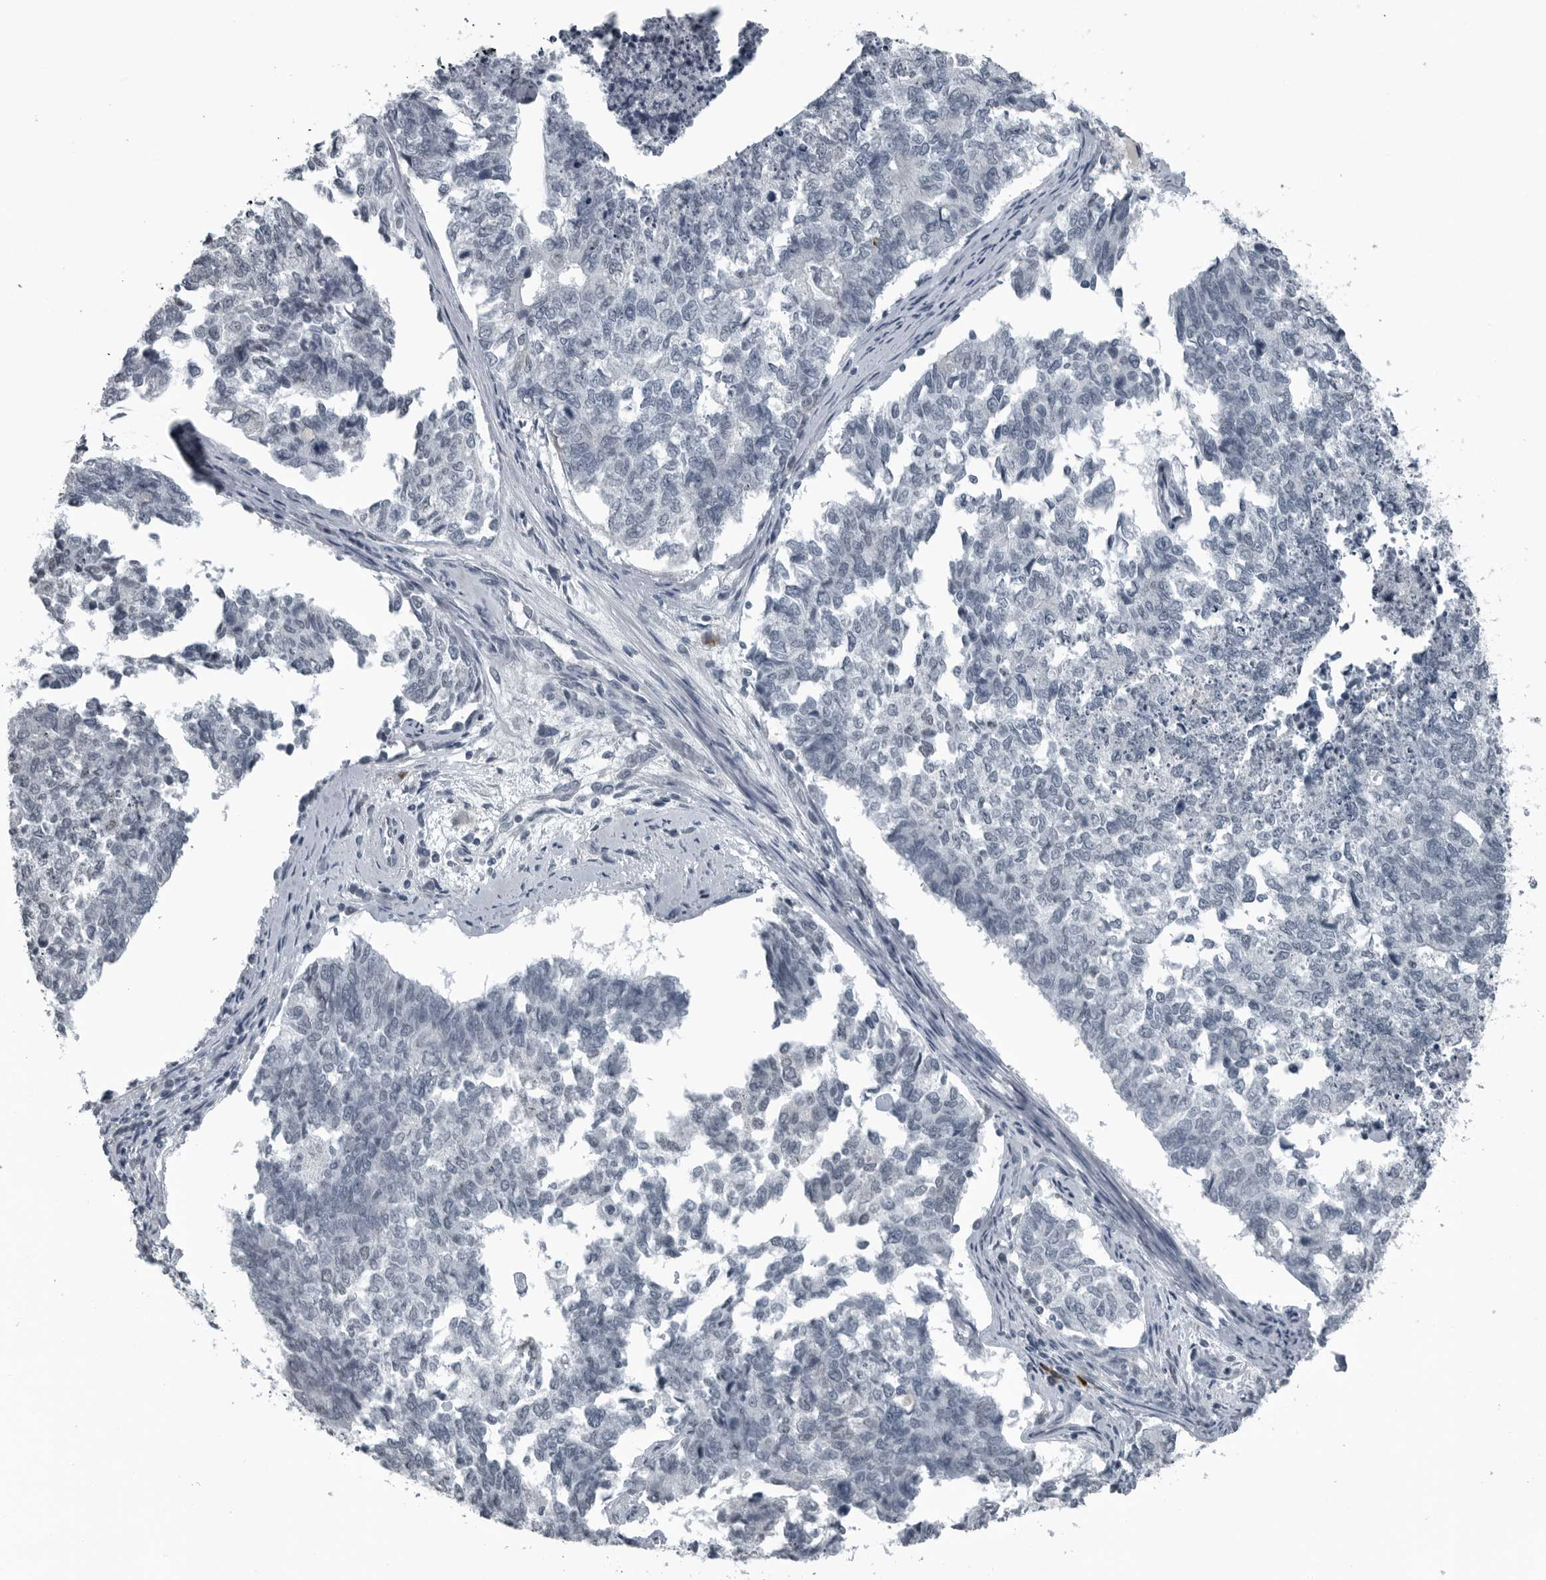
{"staining": {"intensity": "negative", "quantity": "none", "location": "none"}, "tissue": "cervical cancer", "cell_type": "Tumor cells", "image_type": "cancer", "snomed": [{"axis": "morphology", "description": "Squamous cell carcinoma, NOS"}, {"axis": "topography", "description": "Cervix"}], "caption": "Immunohistochemical staining of squamous cell carcinoma (cervical) displays no significant positivity in tumor cells.", "gene": "GAK", "patient": {"sex": "female", "age": 63}}